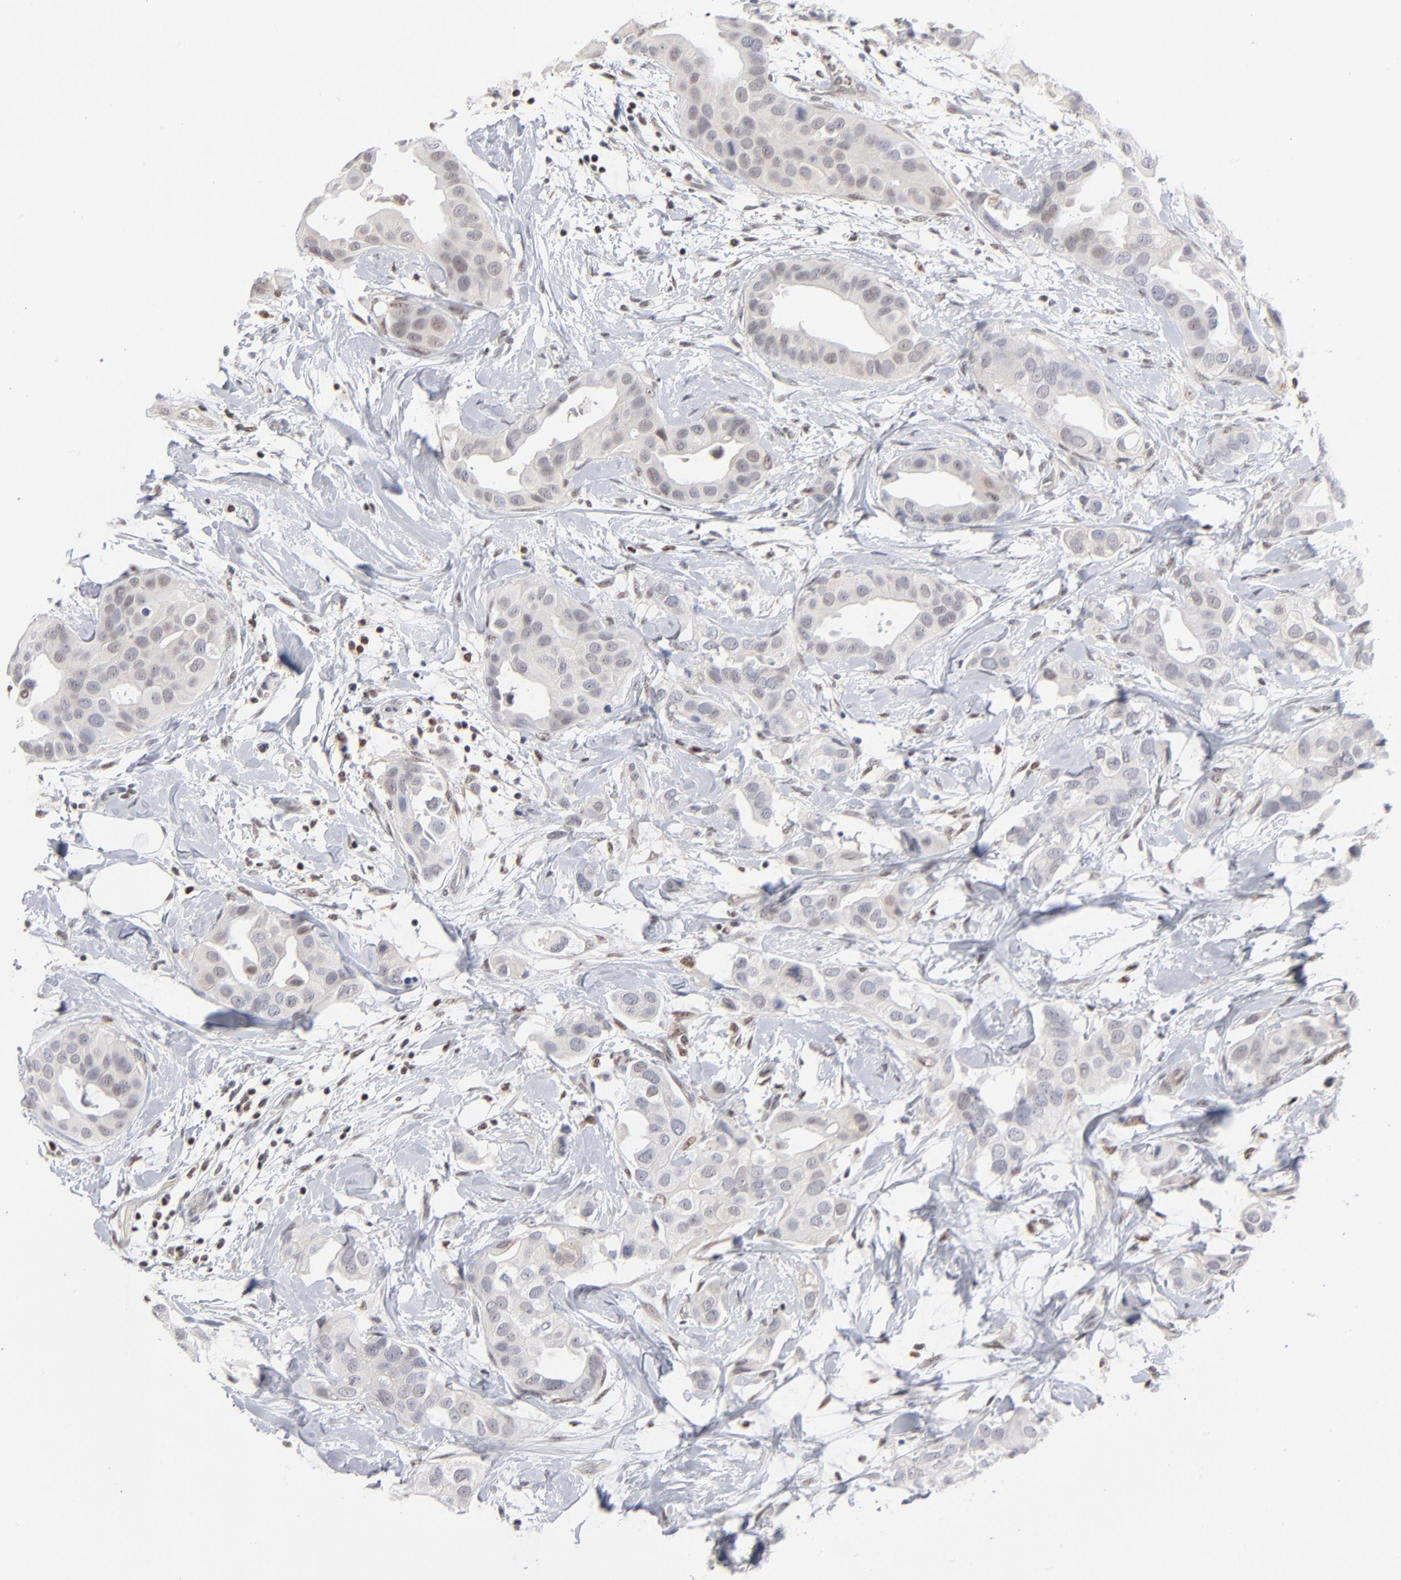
{"staining": {"intensity": "negative", "quantity": "none", "location": "none"}, "tissue": "breast cancer", "cell_type": "Tumor cells", "image_type": "cancer", "snomed": [{"axis": "morphology", "description": "Duct carcinoma"}, {"axis": "topography", "description": "Breast"}], "caption": "High power microscopy histopathology image of an immunohistochemistry (IHC) histopathology image of infiltrating ductal carcinoma (breast), revealing no significant expression in tumor cells.", "gene": "MAX", "patient": {"sex": "female", "age": 40}}